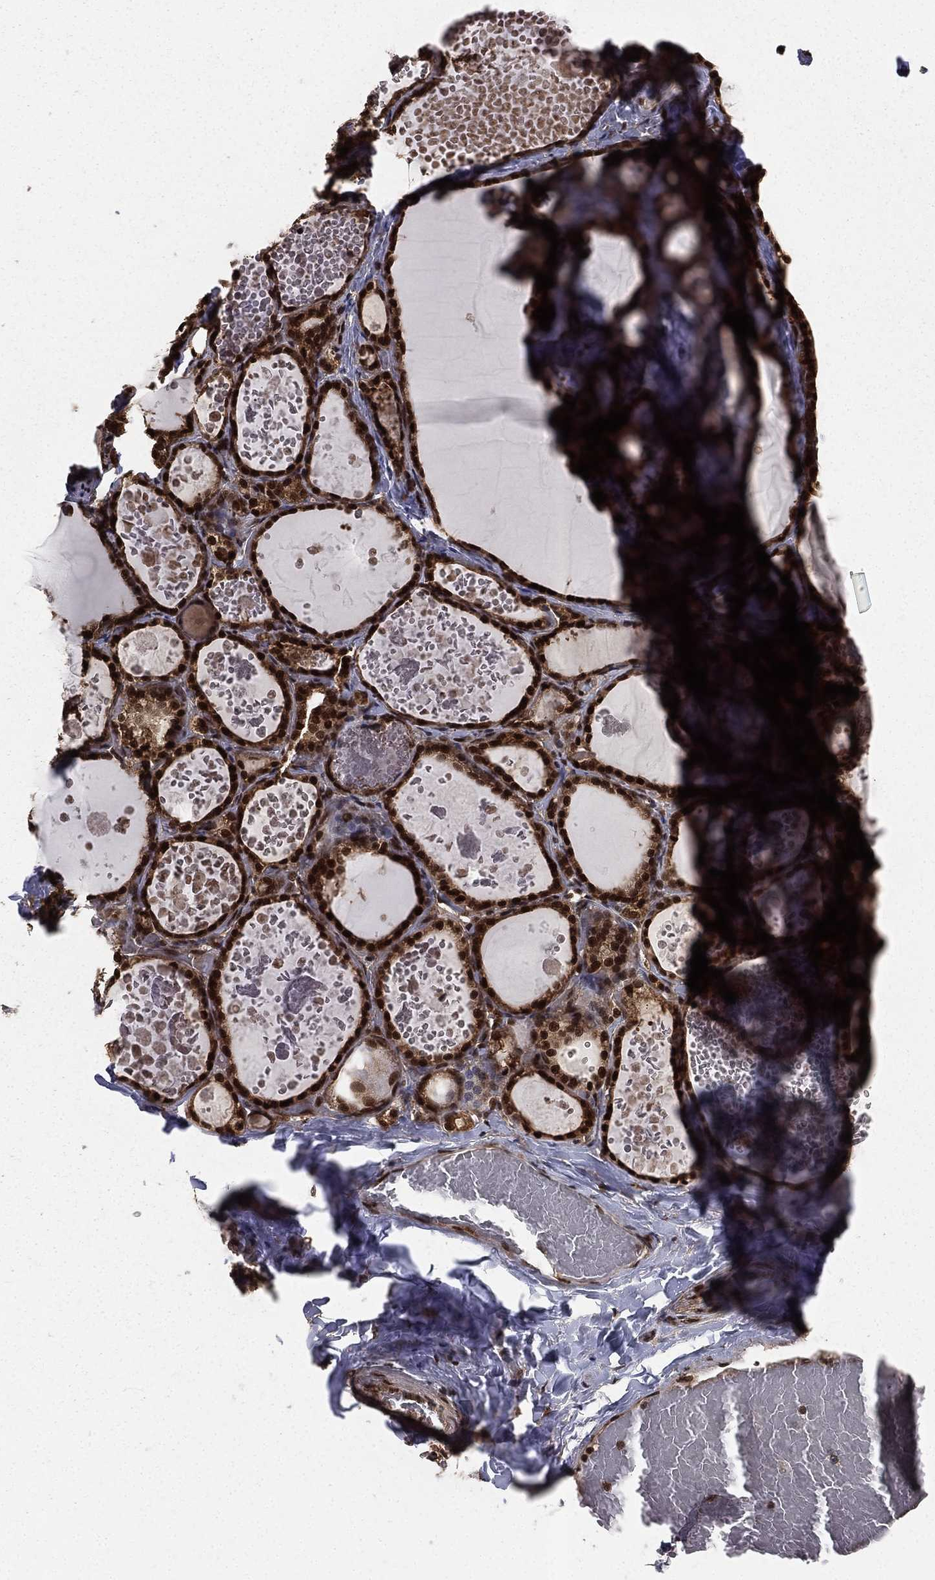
{"staining": {"intensity": "strong", "quantity": ">75%", "location": "nuclear"}, "tissue": "thyroid gland", "cell_type": "Glandular cells", "image_type": "normal", "snomed": [{"axis": "morphology", "description": "Normal tissue, NOS"}, {"axis": "topography", "description": "Thyroid gland"}], "caption": "The image exhibits immunohistochemical staining of unremarkable thyroid gland. There is strong nuclear staining is identified in about >75% of glandular cells.", "gene": "COPS4", "patient": {"sex": "female", "age": 56}}